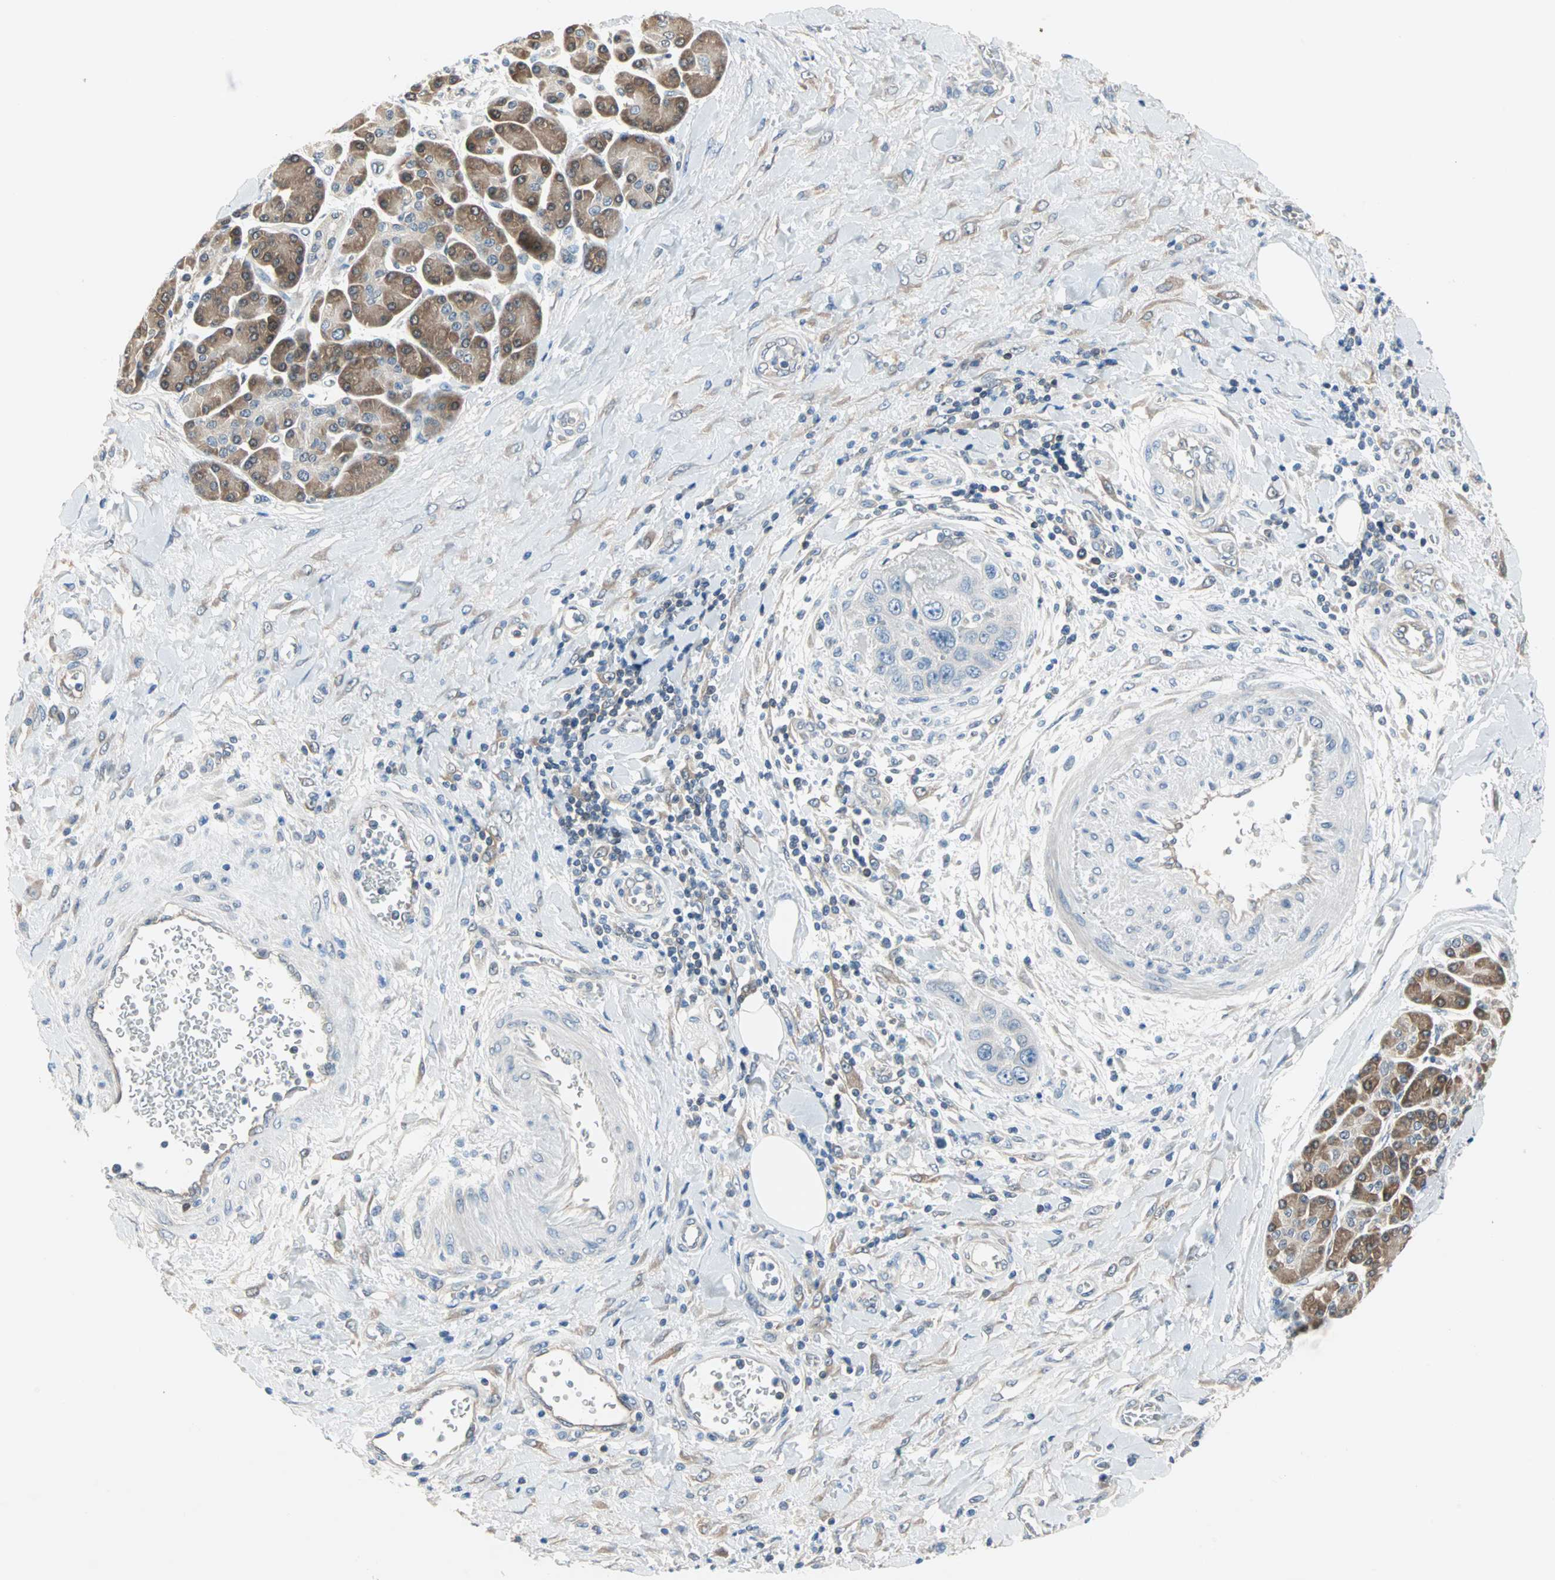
{"staining": {"intensity": "negative", "quantity": "none", "location": "none"}, "tissue": "pancreatic cancer", "cell_type": "Tumor cells", "image_type": "cancer", "snomed": [{"axis": "morphology", "description": "Adenocarcinoma, NOS"}, {"axis": "topography", "description": "Pancreas"}], "caption": "Protein analysis of adenocarcinoma (pancreatic) displays no significant expression in tumor cells.", "gene": "MPI", "patient": {"sex": "female", "age": 70}}